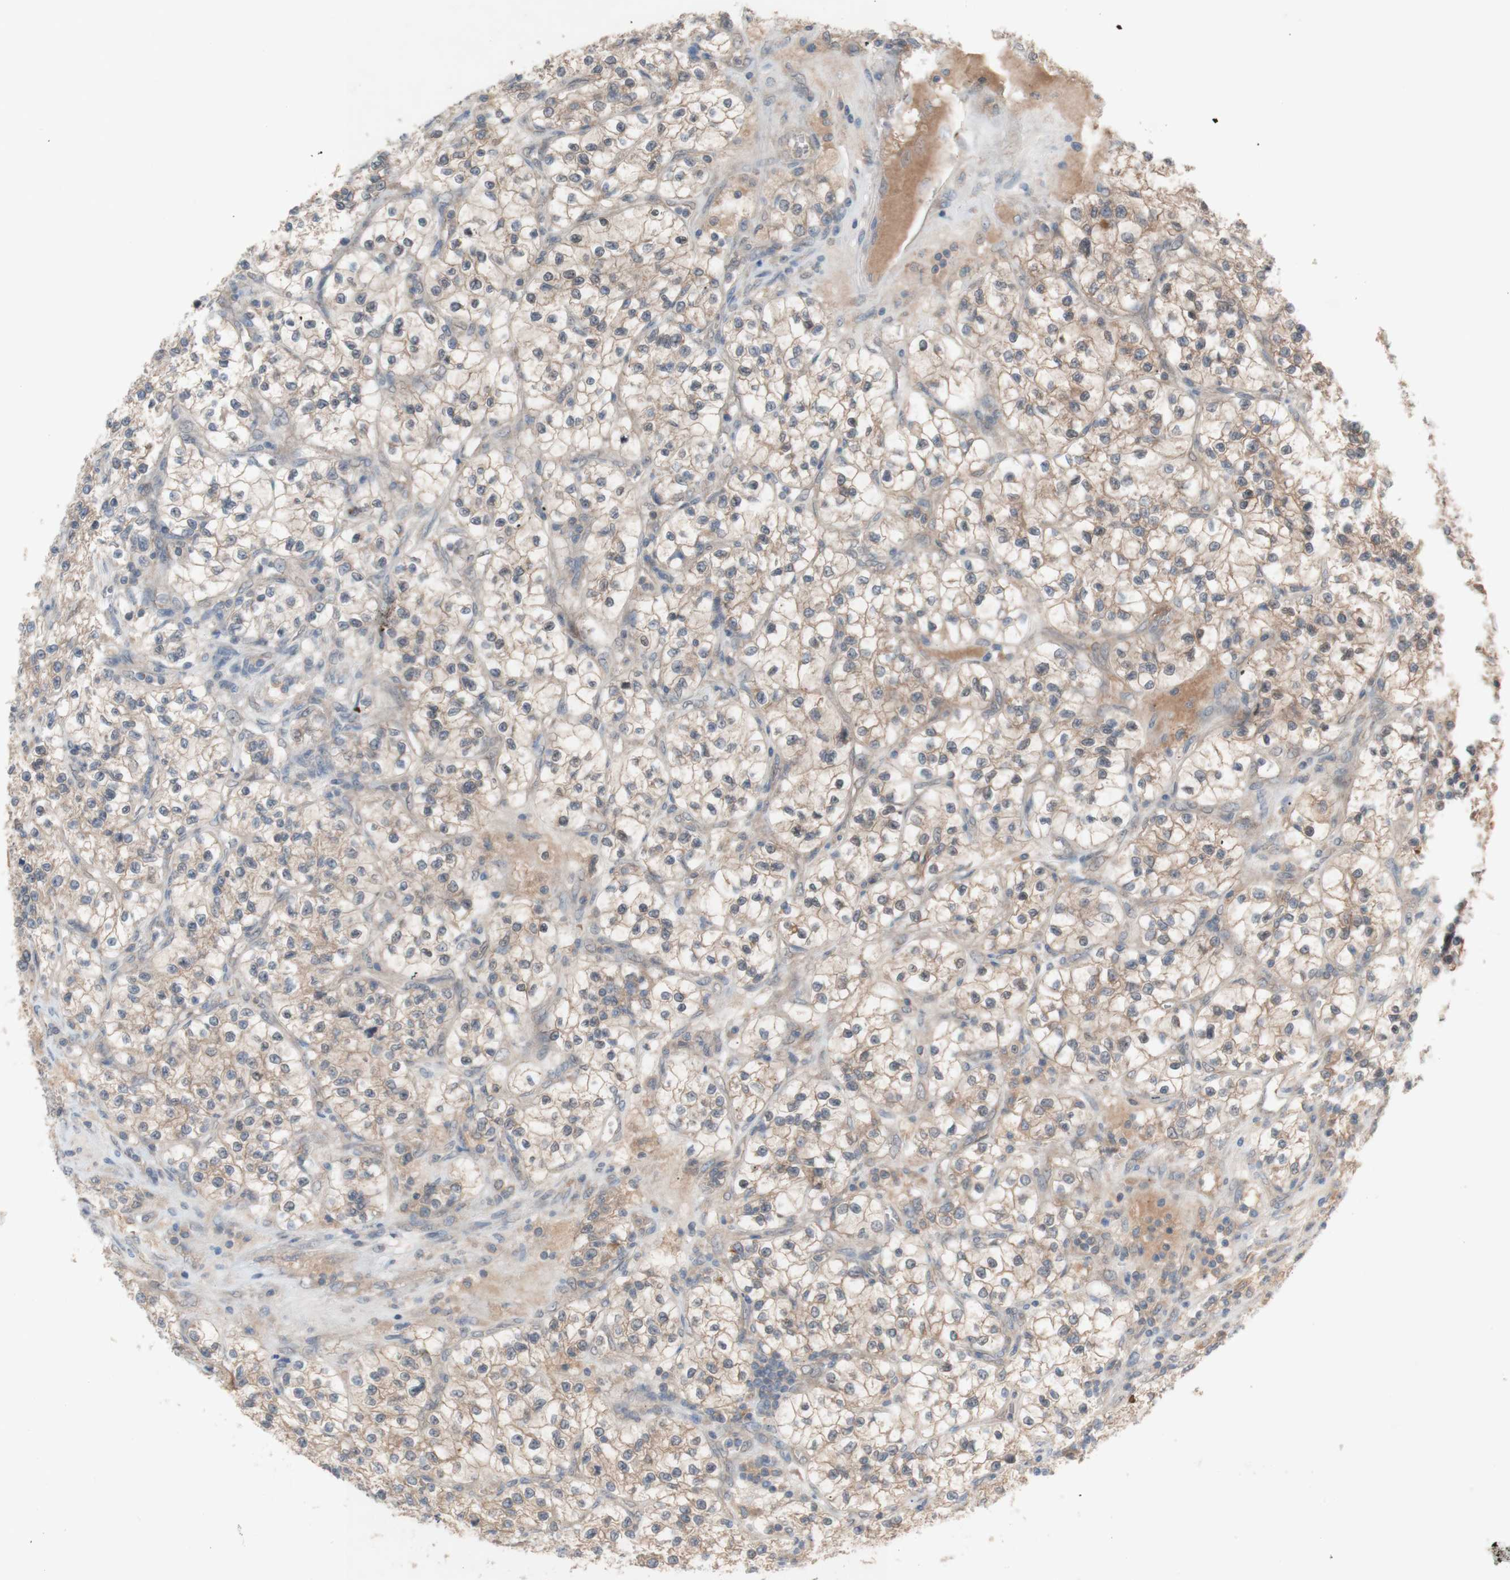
{"staining": {"intensity": "moderate", "quantity": ">75%", "location": "cytoplasmic/membranous"}, "tissue": "renal cancer", "cell_type": "Tumor cells", "image_type": "cancer", "snomed": [{"axis": "morphology", "description": "Adenocarcinoma, NOS"}, {"axis": "topography", "description": "Kidney"}], "caption": "DAB immunohistochemical staining of human renal cancer shows moderate cytoplasmic/membranous protein staining in approximately >75% of tumor cells.", "gene": "PEX2", "patient": {"sex": "female", "age": 57}}